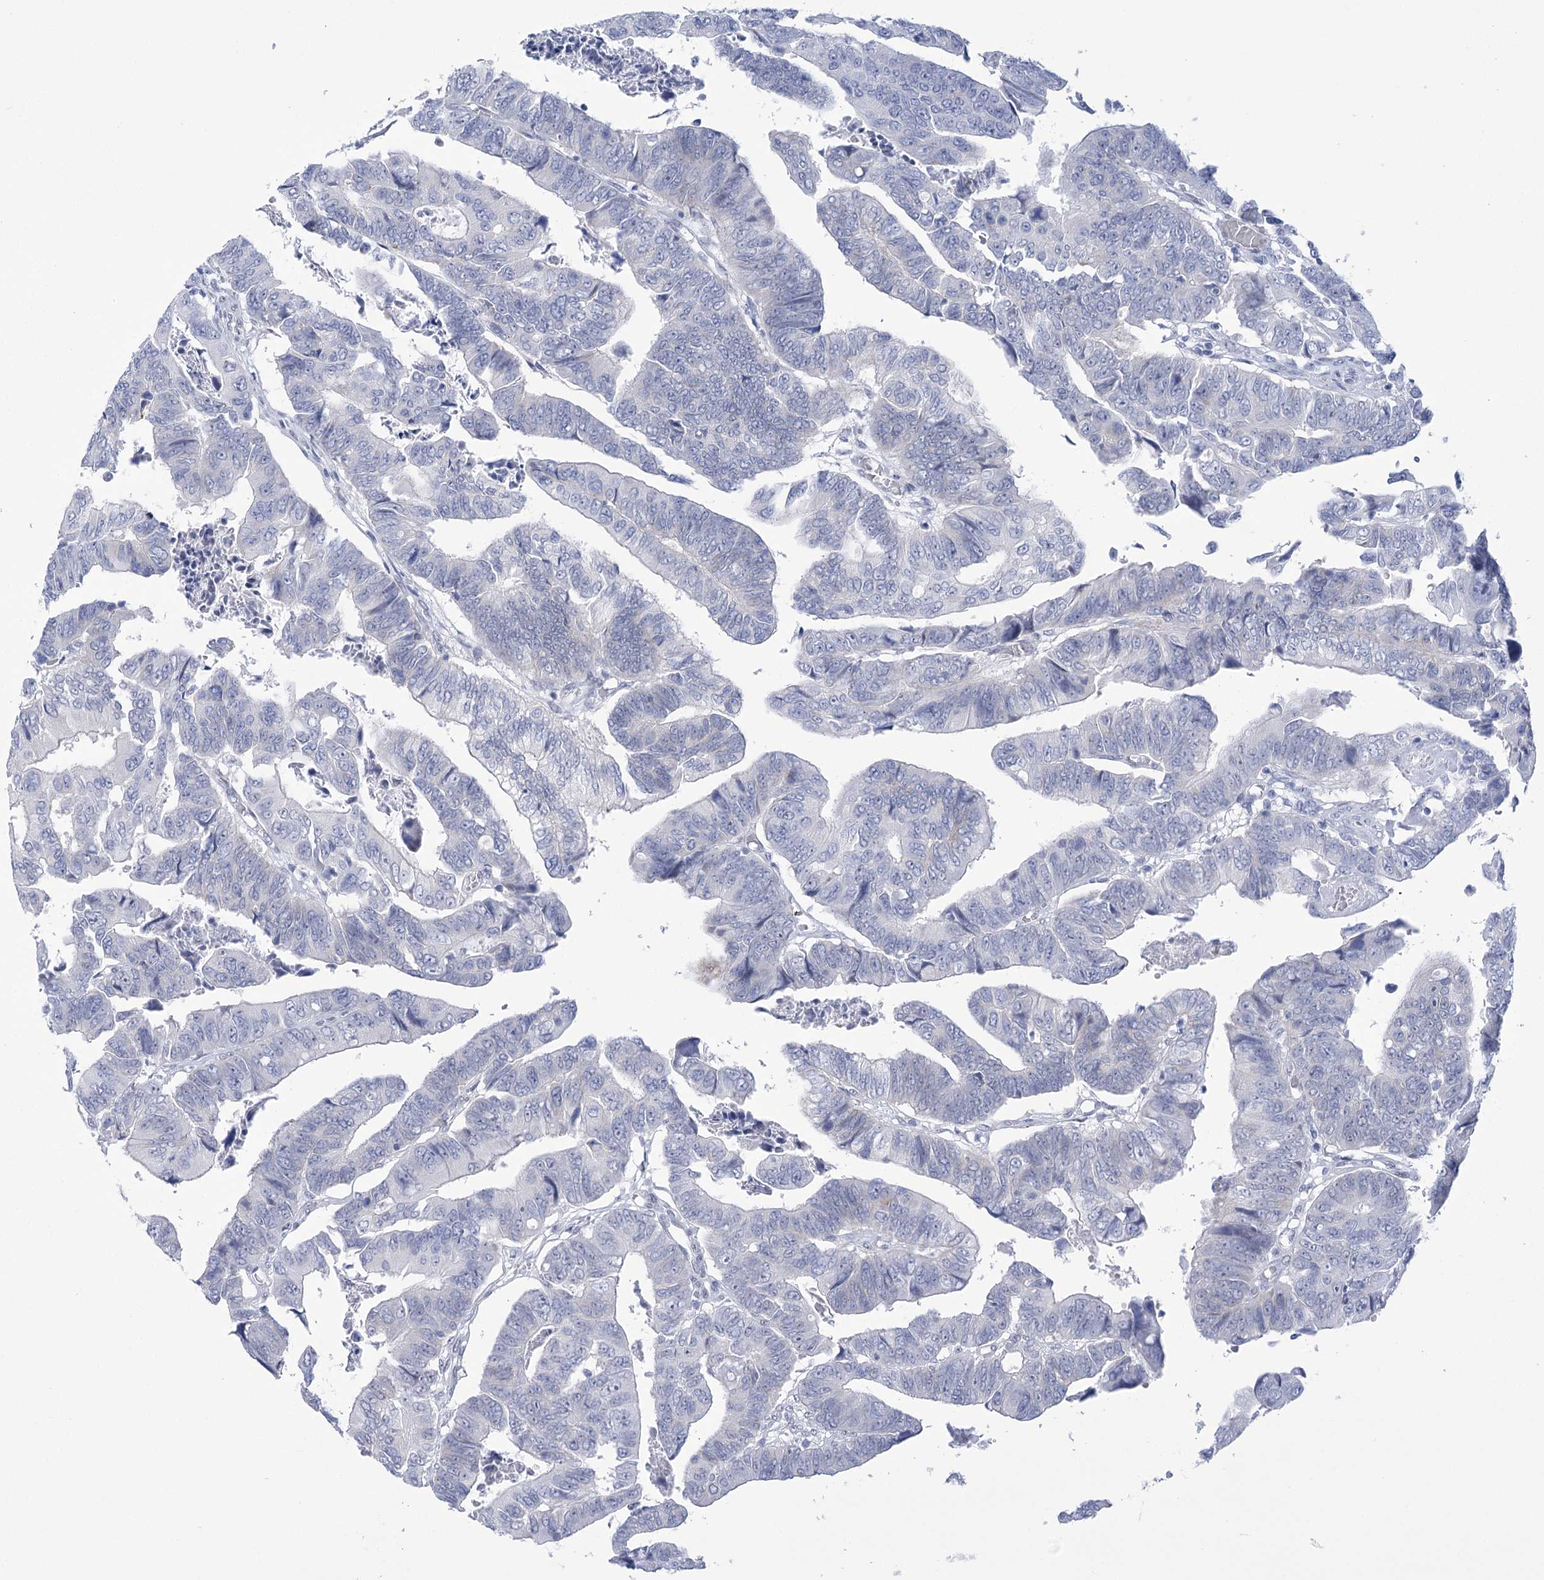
{"staining": {"intensity": "negative", "quantity": "none", "location": "none"}, "tissue": "colorectal cancer", "cell_type": "Tumor cells", "image_type": "cancer", "snomed": [{"axis": "morphology", "description": "Adenocarcinoma, NOS"}, {"axis": "topography", "description": "Rectum"}], "caption": "Tumor cells show no significant expression in colorectal cancer.", "gene": "HORMAD1", "patient": {"sex": "female", "age": 65}}